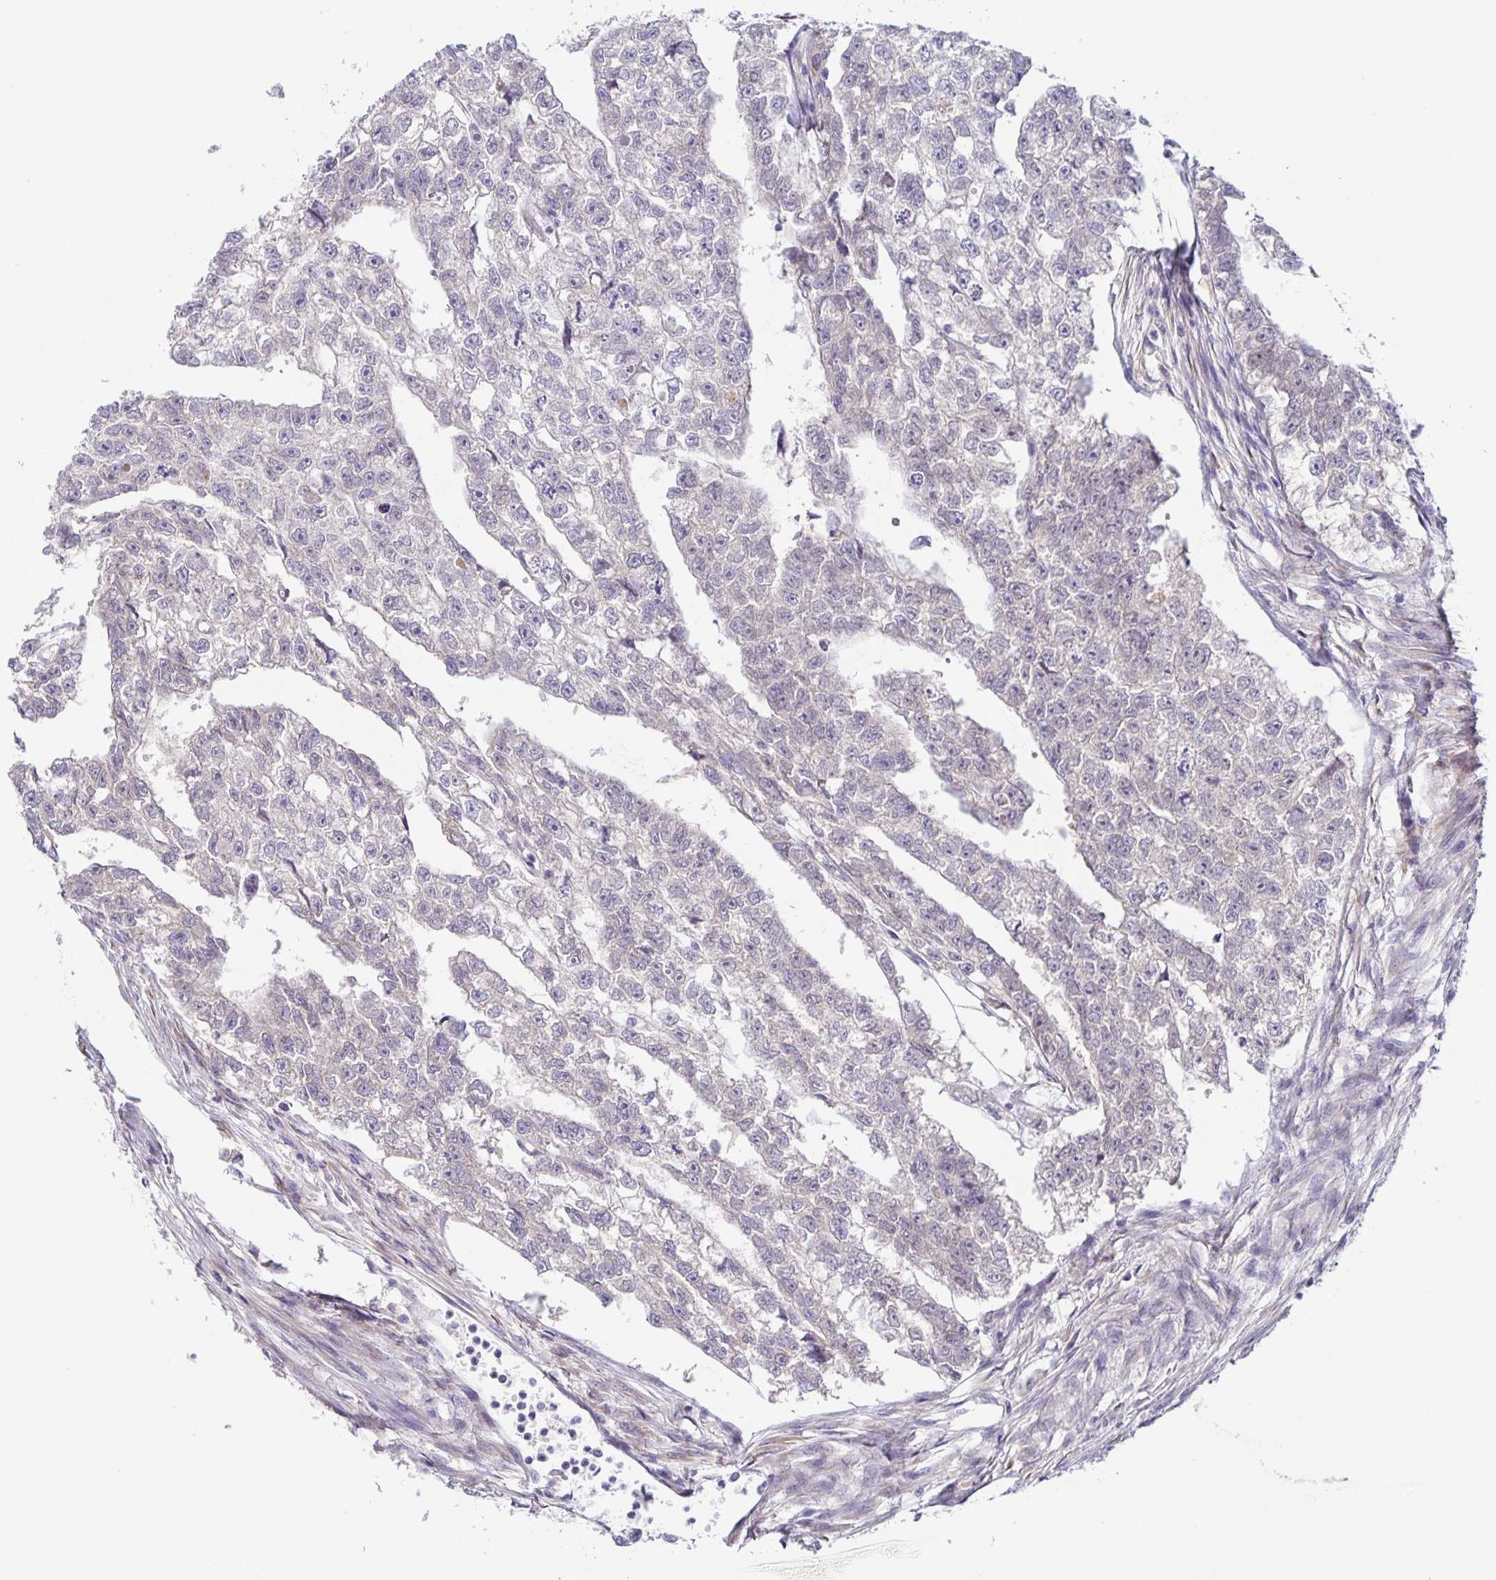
{"staining": {"intensity": "negative", "quantity": "none", "location": "none"}, "tissue": "testis cancer", "cell_type": "Tumor cells", "image_type": "cancer", "snomed": [{"axis": "morphology", "description": "Carcinoma, Embryonal, NOS"}, {"axis": "morphology", "description": "Teratoma, malignant, NOS"}, {"axis": "topography", "description": "Testis"}], "caption": "Image shows no protein positivity in tumor cells of teratoma (malignant) (testis) tissue.", "gene": "SYNE2", "patient": {"sex": "male", "age": 44}}